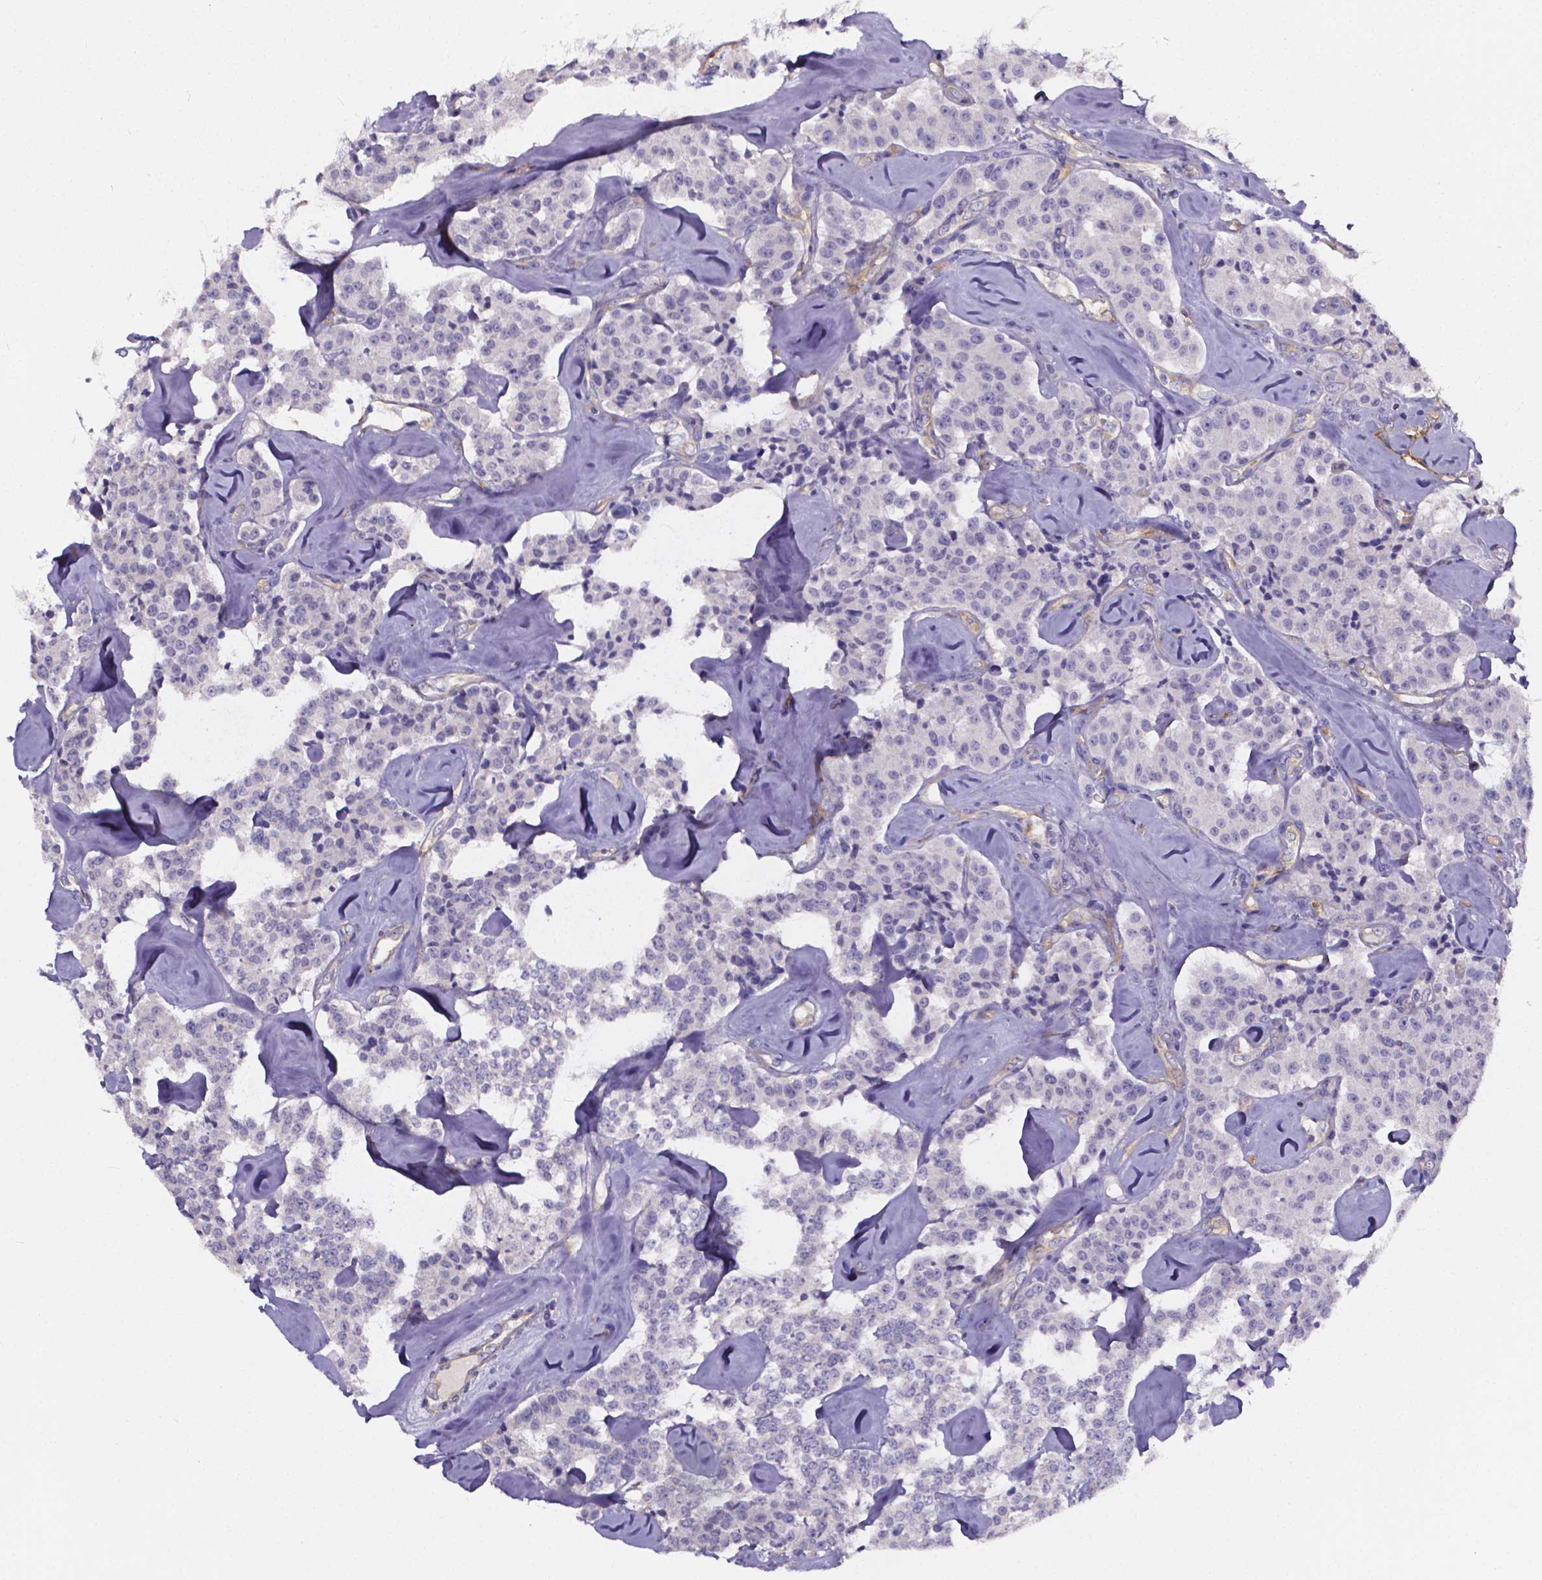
{"staining": {"intensity": "negative", "quantity": "none", "location": "none"}, "tissue": "carcinoid", "cell_type": "Tumor cells", "image_type": "cancer", "snomed": [{"axis": "morphology", "description": "Carcinoid, malignant, NOS"}, {"axis": "topography", "description": "Pancreas"}], "caption": "IHC of malignant carcinoid exhibits no expression in tumor cells. Nuclei are stained in blue.", "gene": "CACNG8", "patient": {"sex": "male", "age": 41}}